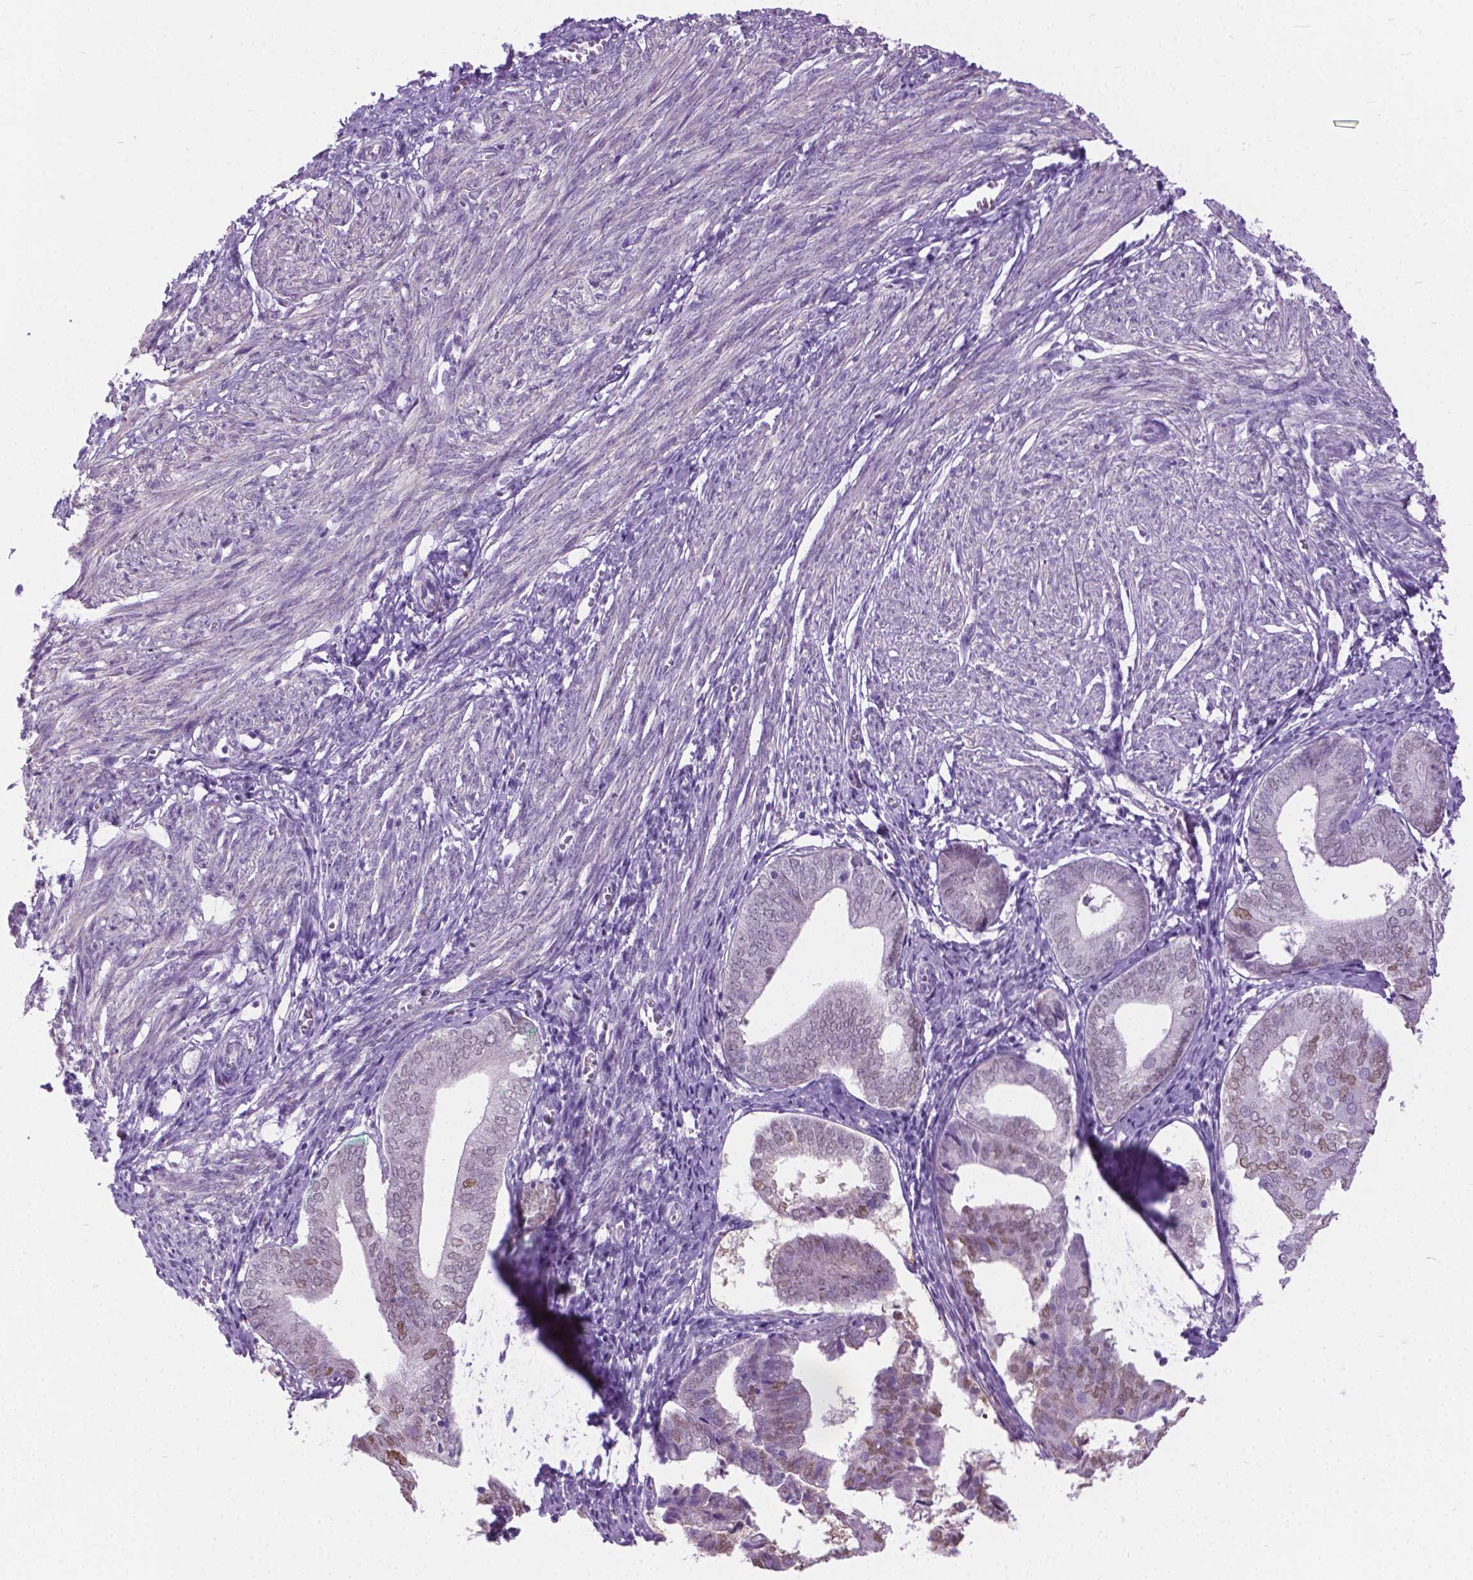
{"staining": {"intensity": "negative", "quantity": "none", "location": "none"}, "tissue": "endometrium", "cell_type": "Cells in endometrial stroma", "image_type": "normal", "snomed": [{"axis": "morphology", "description": "Normal tissue, NOS"}, {"axis": "topography", "description": "Endometrium"}], "caption": "High power microscopy image of an immunohistochemistry micrograph of unremarkable endometrium, revealing no significant positivity in cells in endometrial stroma.", "gene": "APCDD1L", "patient": {"sex": "female", "age": 50}}